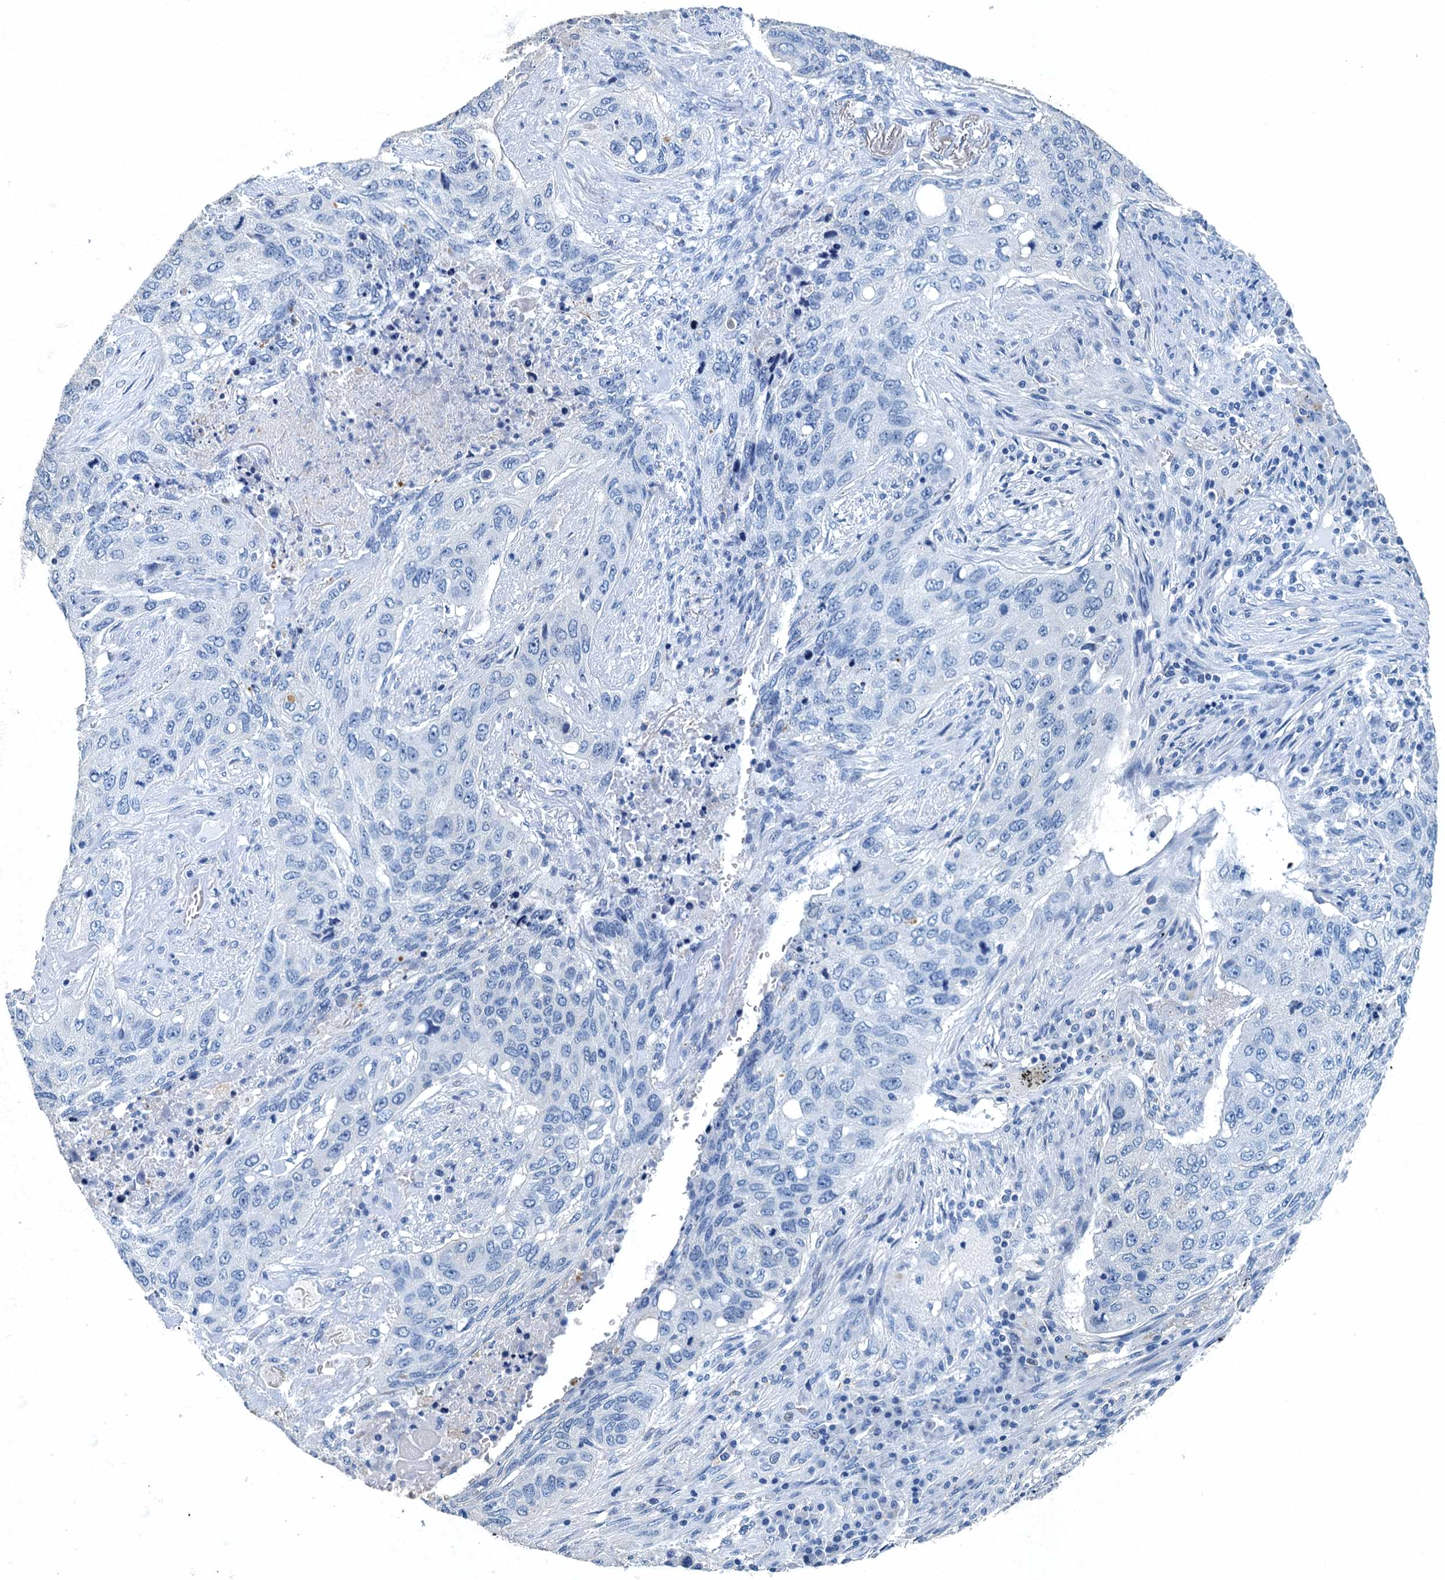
{"staining": {"intensity": "negative", "quantity": "none", "location": "none"}, "tissue": "lung cancer", "cell_type": "Tumor cells", "image_type": "cancer", "snomed": [{"axis": "morphology", "description": "Squamous cell carcinoma, NOS"}, {"axis": "topography", "description": "Lung"}], "caption": "The IHC histopathology image has no significant expression in tumor cells of lung squamous cell carcinoma tissue.", "gene": "GADL1", "patient": {"sex": "female", "age": 63}}